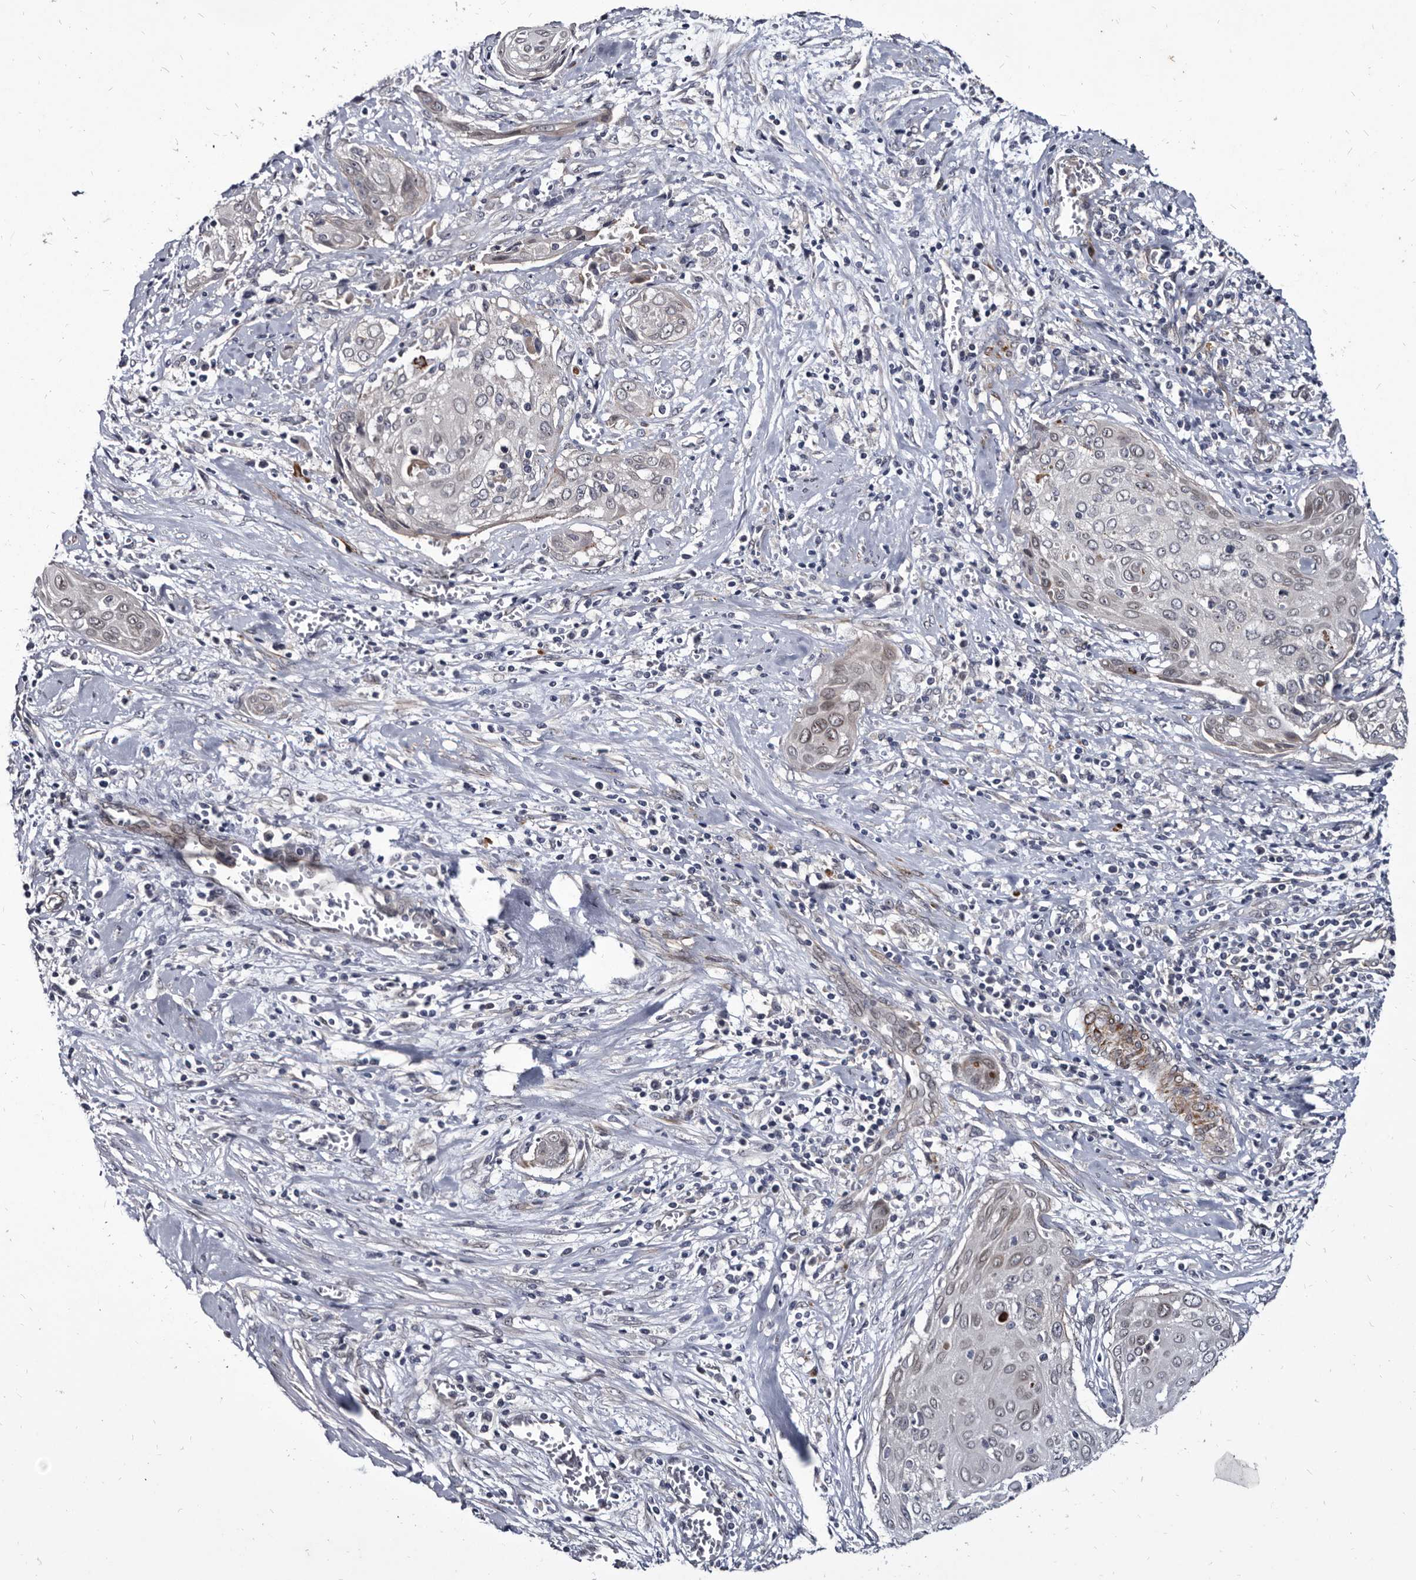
{"staining": {"intensity": "negative", "quantity": "none", "location": "none"}, "tissue": "cervical cancer", "cell_type": "Tumor cells", "image_type": "cancer", "snomed": [{"axis": "morphology", "description": "Squamous cell carcinoma, NOS"}, {"axis": "topography", "description": "Cervix"}], "caption": "Human cervical cancer stained for a protein using immunohistochemistry (IHC) exhibits no expression in tumor cells.", "gene": "PROM1", "patient": {"sex": "female", "age": 55}}